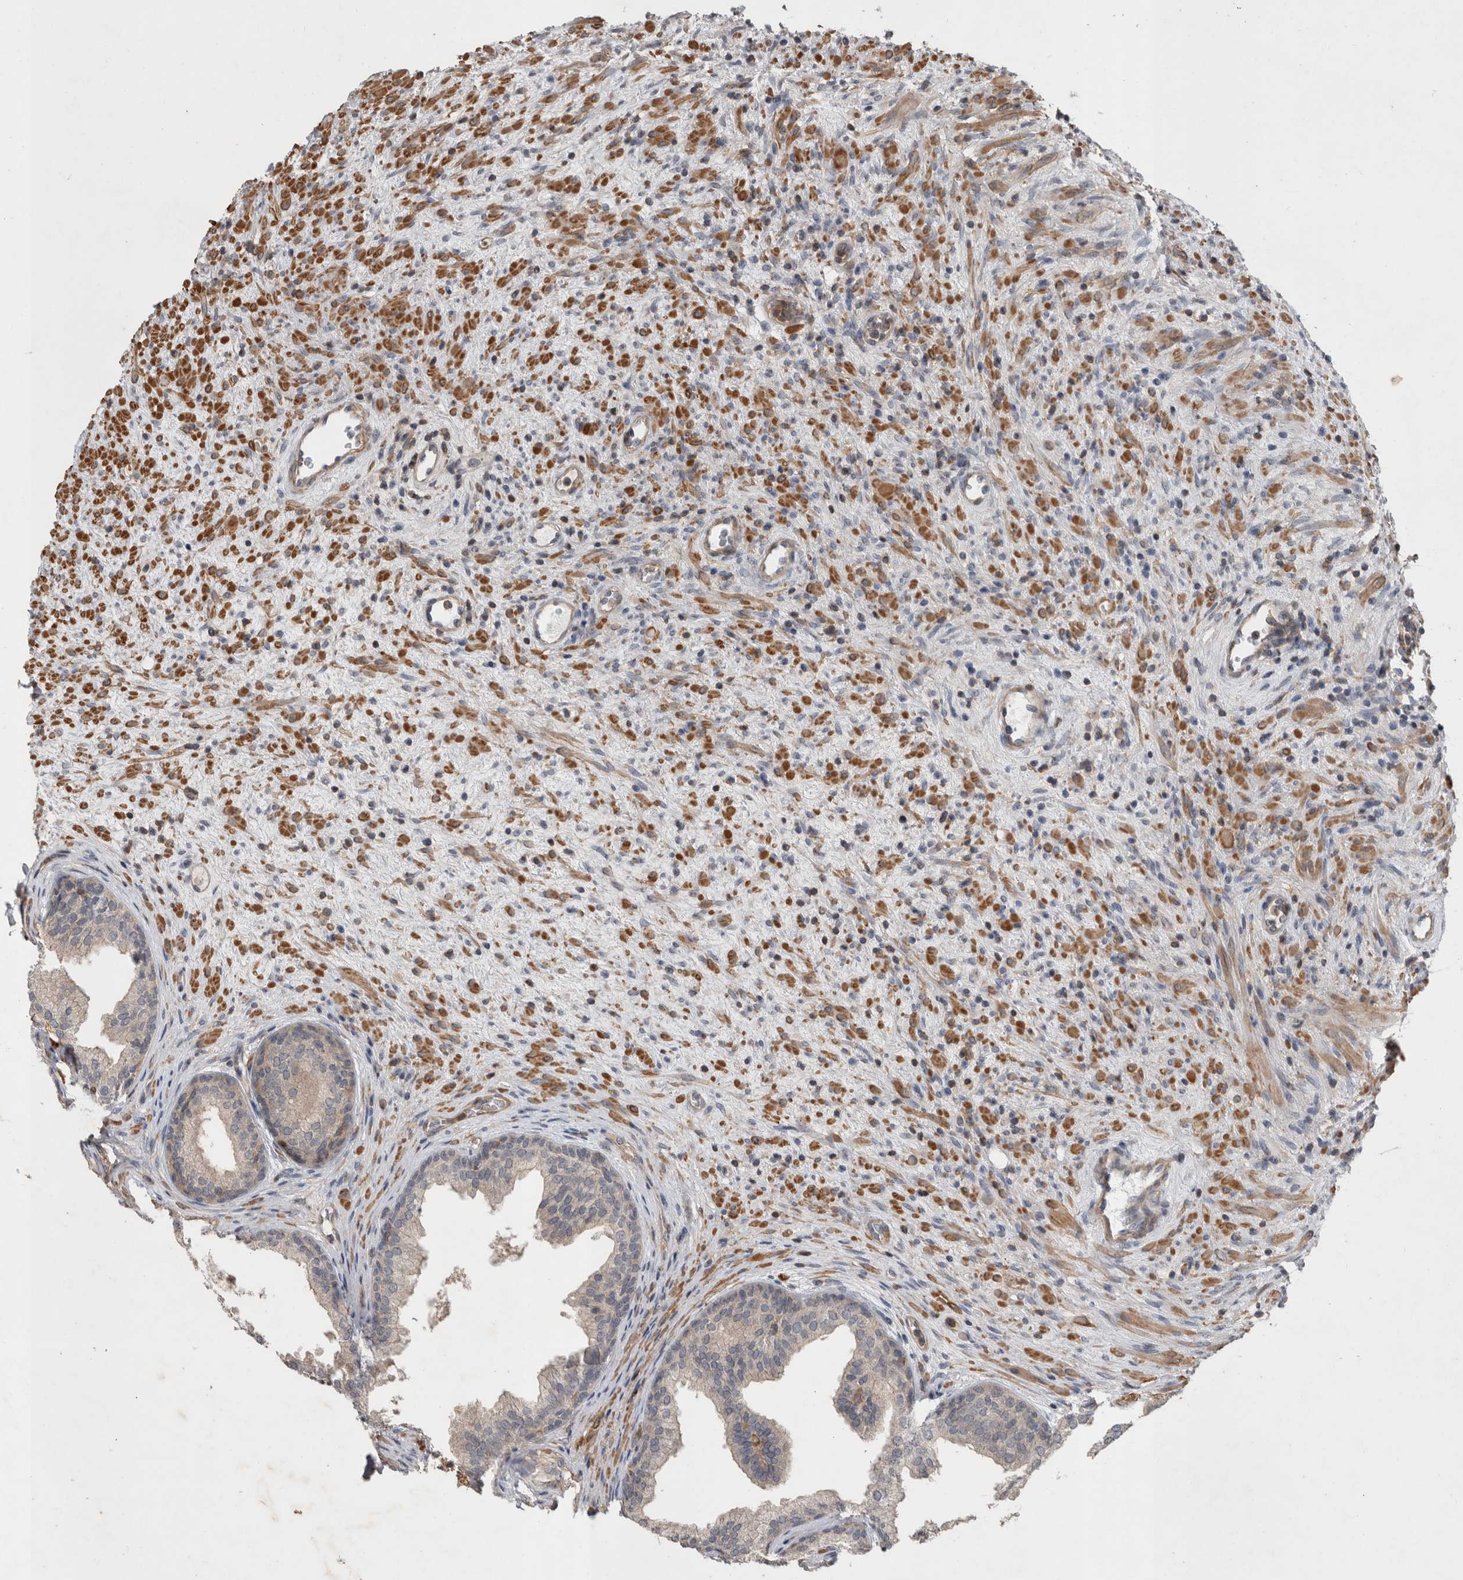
{"staining": {"intensity": "negative", "quantity": "none", "location": "none"}, "tissue": "prostate", "cell_type": "Glandular cells", "image_type": "normal", "snomed": [{"axis": "morphology", "description": "Normal tissue, NOS"}, {"axis": "topography", "description": "Prostate"}], "caption": "This is an immunohistochemistry (IHC) histopathology image of normal human prostate. There is no positivity in glandular cells.", "gene": "SPATA48", "patient": {"sex": "male", "age": 76}}